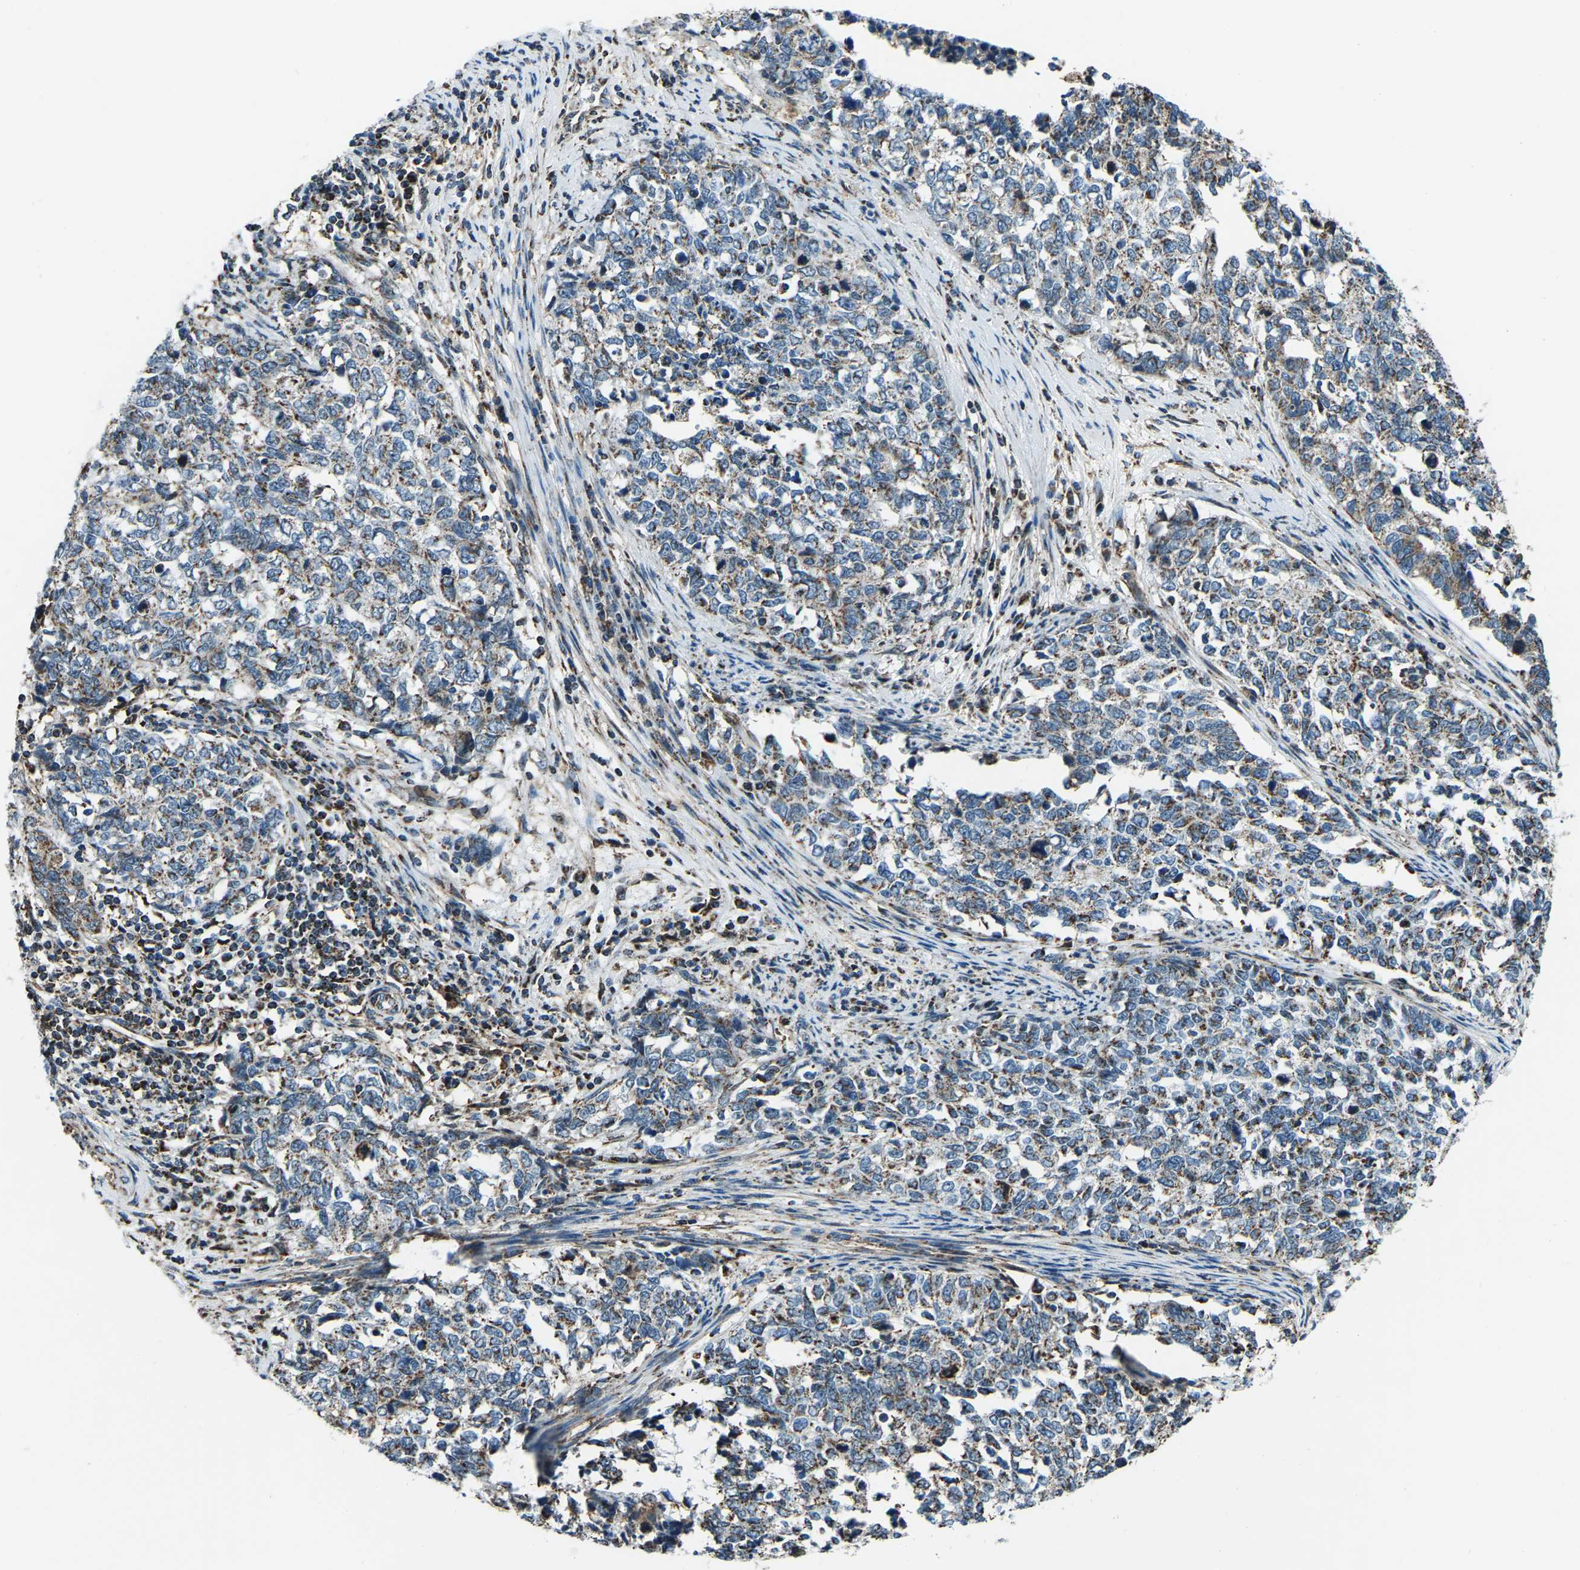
{"staining": {"intensity": "moderate", "quantity": "25%-75%", "location": "cytoplasmic/membranous"}, "tissue": "cervical cancer", "cell_type": "Tumor cells", "image_type": "cancer", "snomed": [{"axis": "morphology", "description": "Squamous cell carcinoma, NOS"}, {"axis": "topography", "description": "Cervix"}], "caption": "Protein staining by immunohistochemistry (IHC) demonstrates moderate cytoplasmic/membranous staining in approximately 25%-75% of tumor cells in cervical squamous cell carcinoma. The protein is stained brown, and the nuclei are stained in blue (DAB IHC with brightfield microscopy, high magnification).", "gene": "RBM33", "patient": {"sex": "female", "age": 63}}